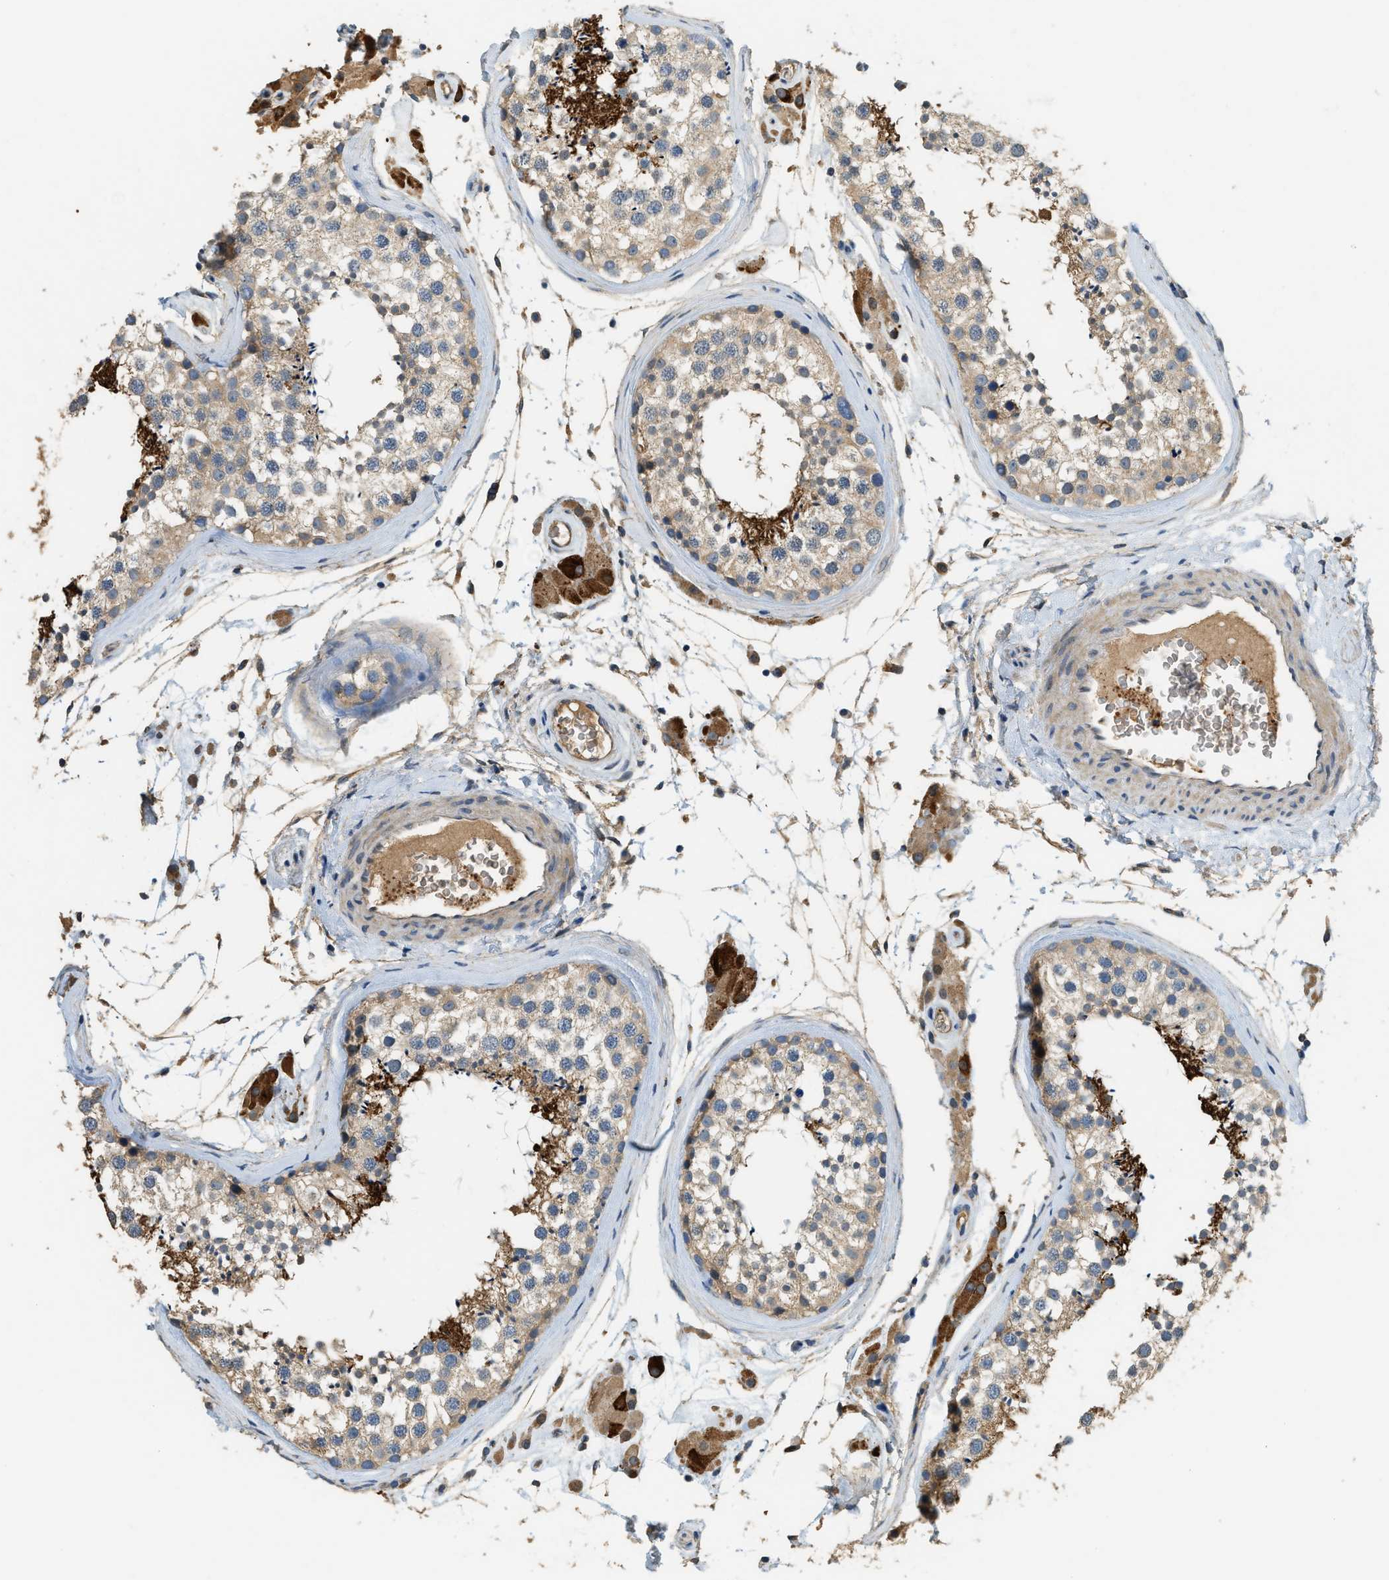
{"staining": {"intensity": "weak", "quantity": ">75%", "location": "cytoplasmic/membranous"}, "tissue": "testis", "cell_type": "Cells in seminiferous ducts", "image_type": "normal", "snomed": [{"axis": "morphology", "description": "Normal tissue, NOS"}, {"axis": "topography", "description": "Testis"}], "caption": "Weak cytoplasmic/membranous expression for a protein is seen in approximately >75% of cells in seminiferous ducts of normal testis using immunohistochemistry.", "gene": "CFLAR", "patient": {"sex": "male", "age": 46}}